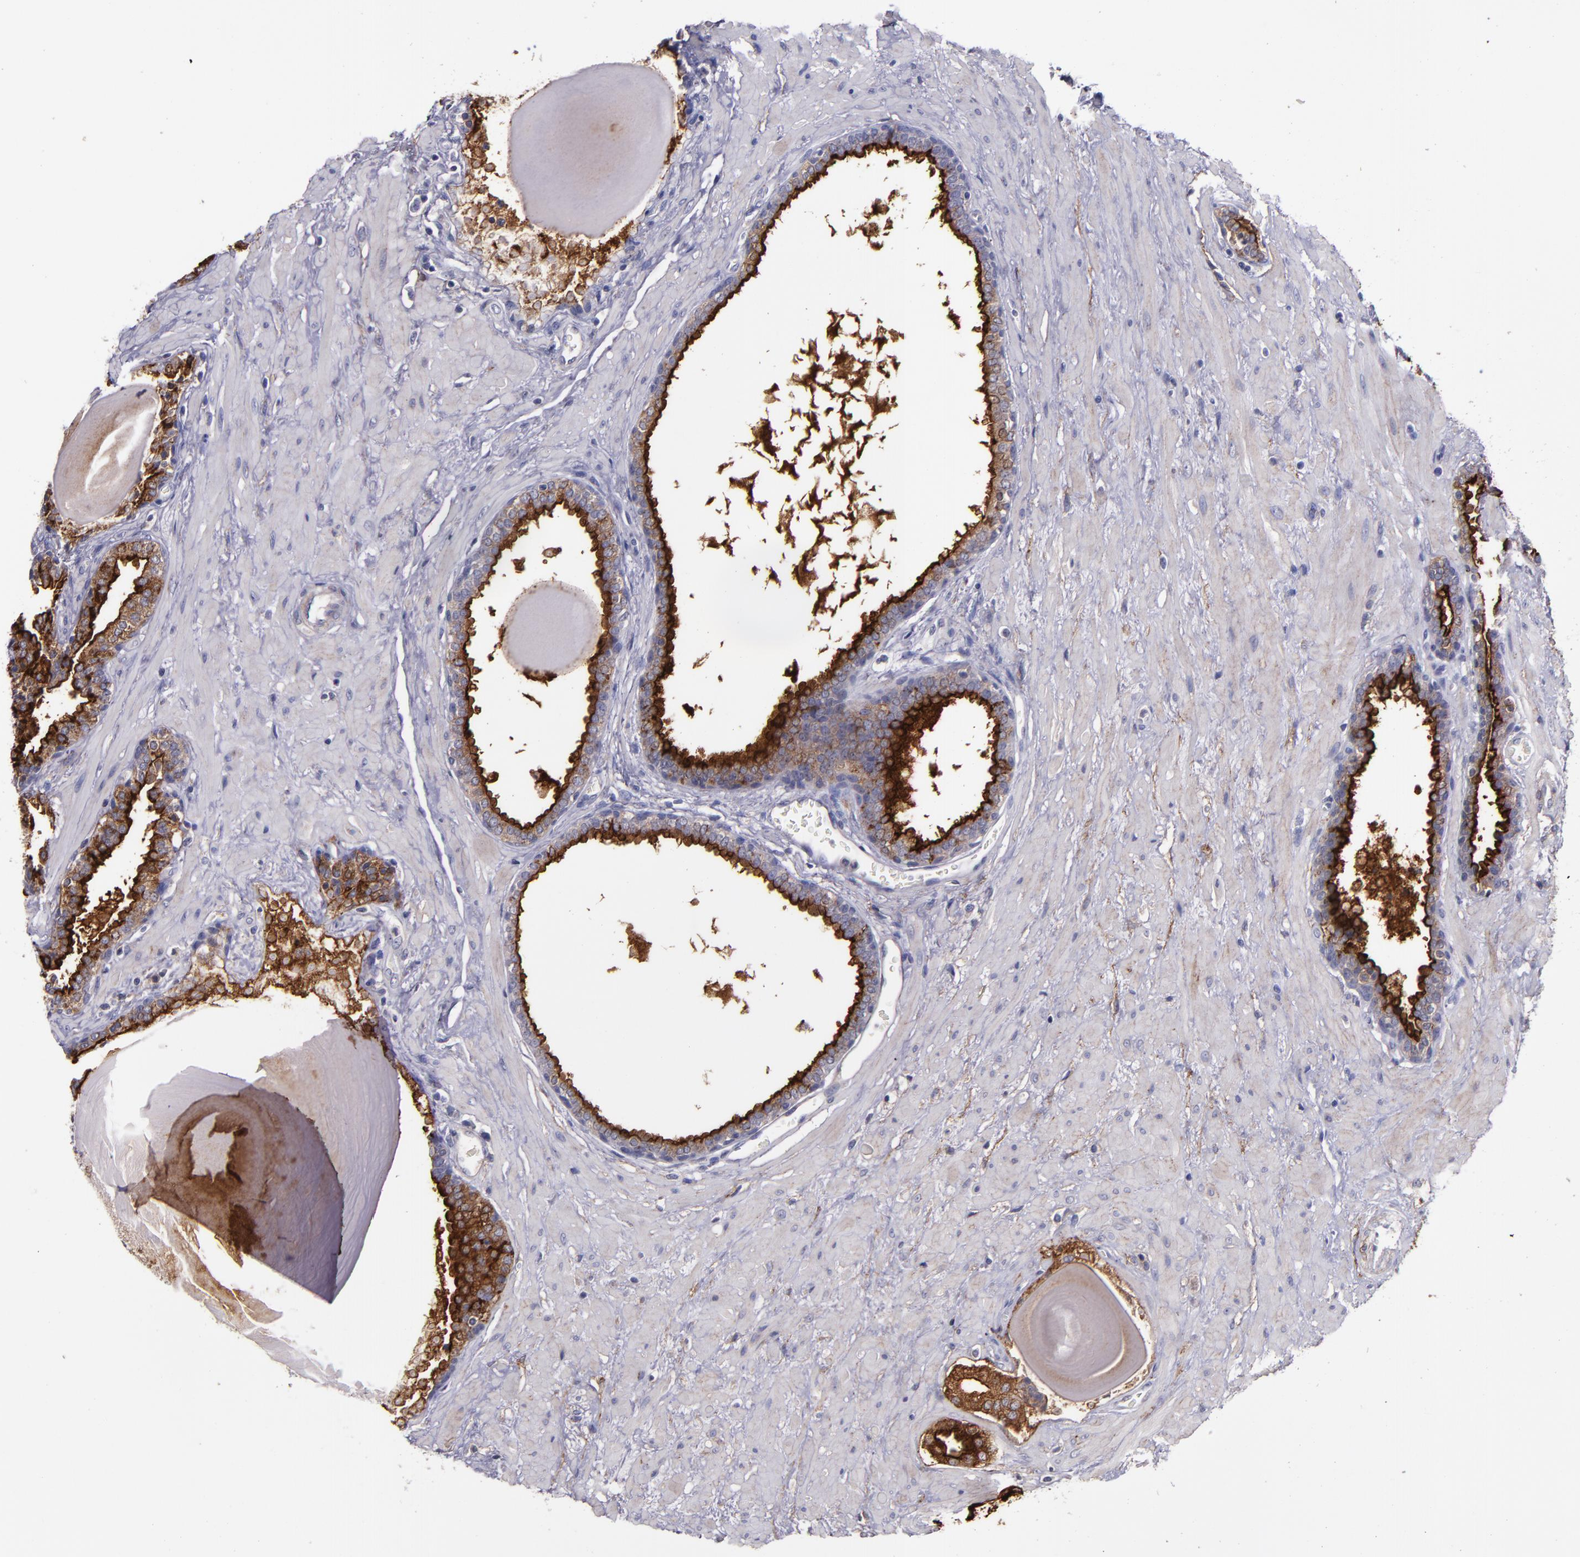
{"staining": {"intensity": "strong", "quantity": ">75%", "location": "cytoplasmic/membranous"}, "tissue": "prostate", "cell_type": "Glandular cells", "image_type": "normal", "snomed": [{"axis": "morphology", "description": "Normal tissue, NOS"}, {"axis": "topography", "description": "Prostate"}], "caption": "Immunohistochemical staining of normal human prostate shows >75% levels of strong cytoplasmic/membranous protein expression in approximately >75% of glandular cells.", "gene": "MFGE8", "patient": {"sex": "male", "age": 51}}